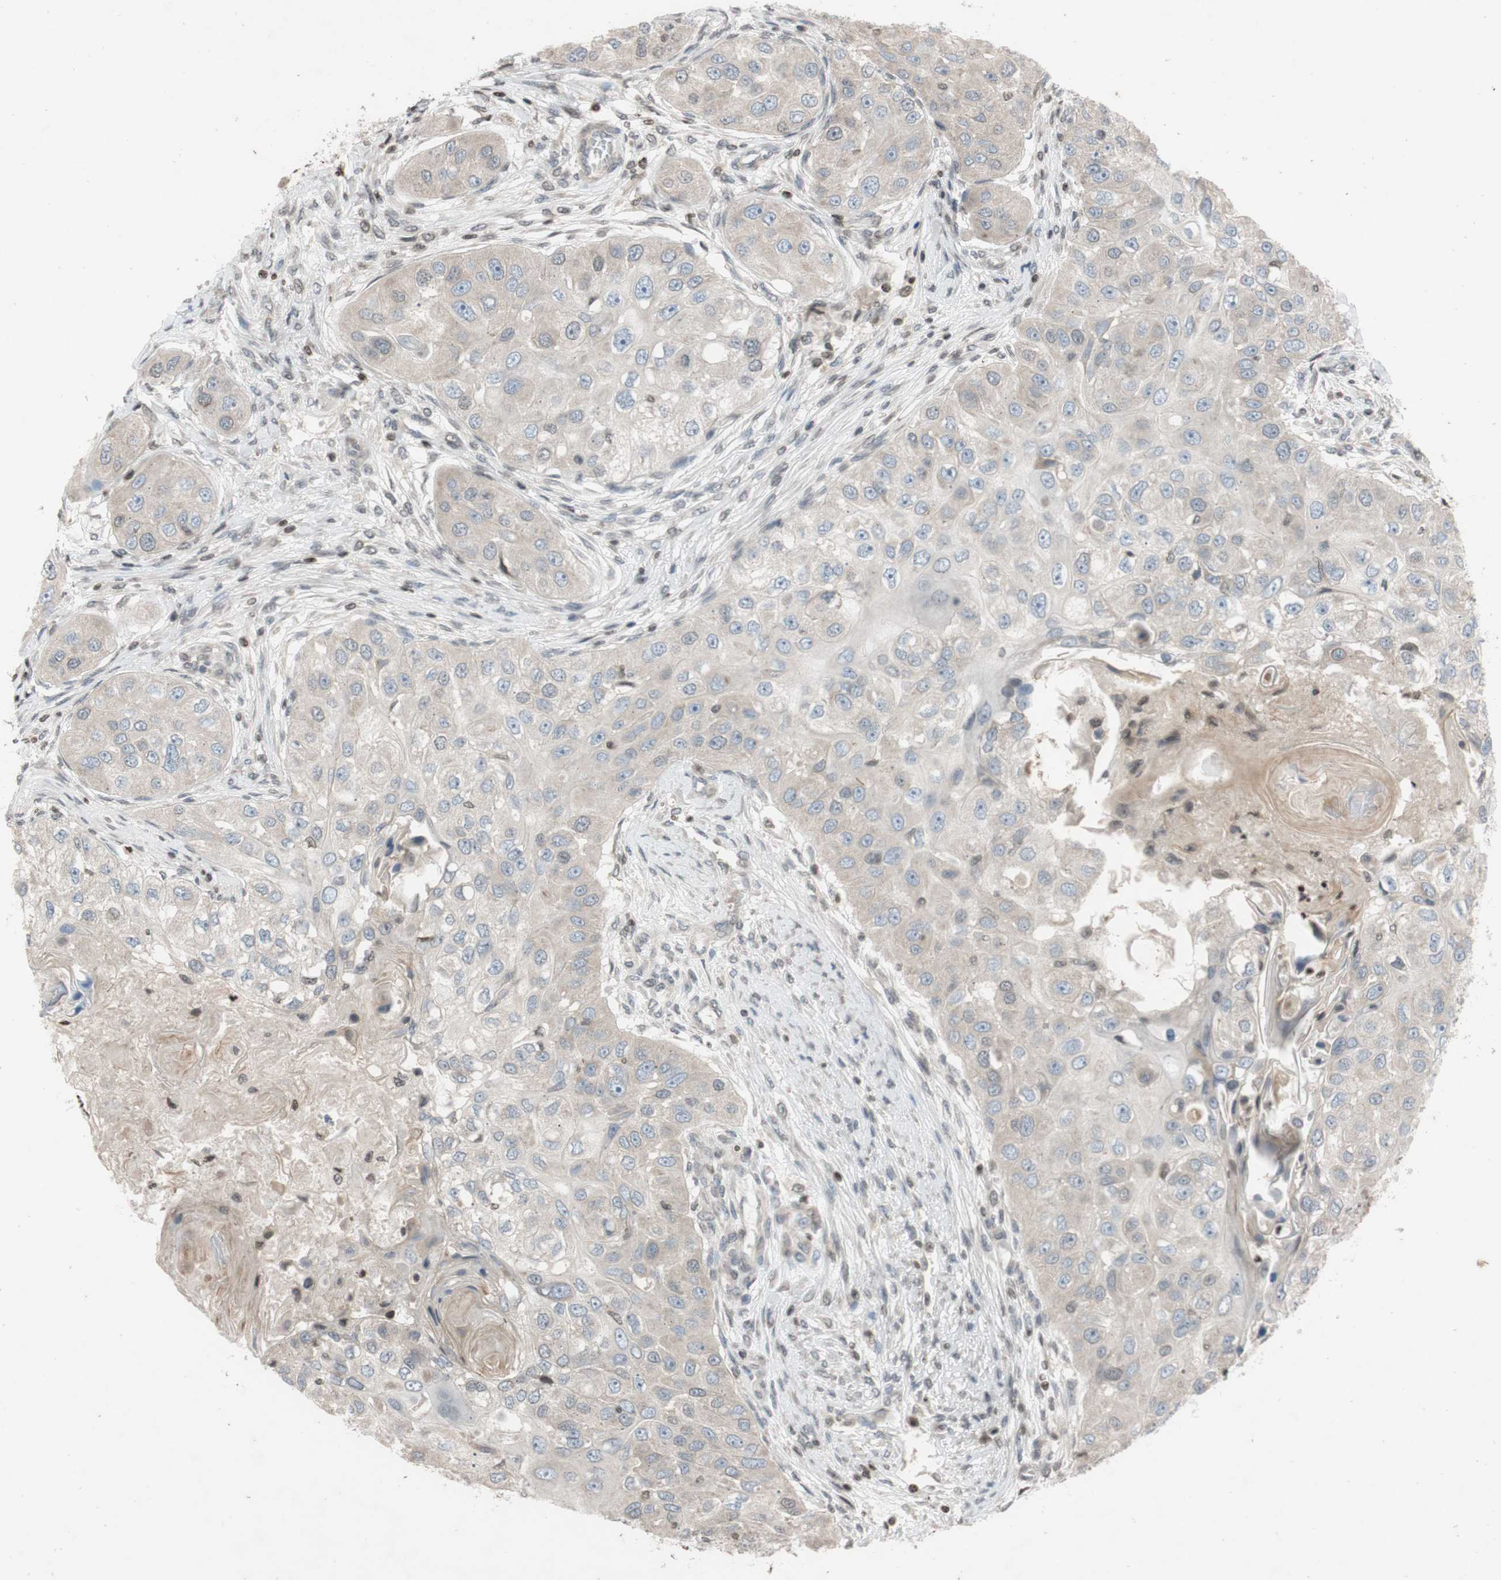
{"staining": {"intensity": "weak", "quantity": "<25%", "location": "cytoplasmic/membranous"}, "tissue": "head and neck cancer", "cell_type": "Tumor cells", "image_type": "cancer", "snomed": [{"axis": "morphology", "description": "Normal tissue, NOS"}, {"axis": "morphology", "description": "Squamous cell carcinoma, NOS"}, {"axis": "topography", "description": "Skeletal muscle"}, {"axis": "topography", "description": "Head-Neck"}], "caption": "IHC photomicrograph of human head and neck squamous cell carcinoma stained for a protein (brown), which shows no expression in tumor cells. (DAB IHC with hematoxylin counter stain).", "gene": "MCM6", "patient": {"sex": "male", "age": 51}}